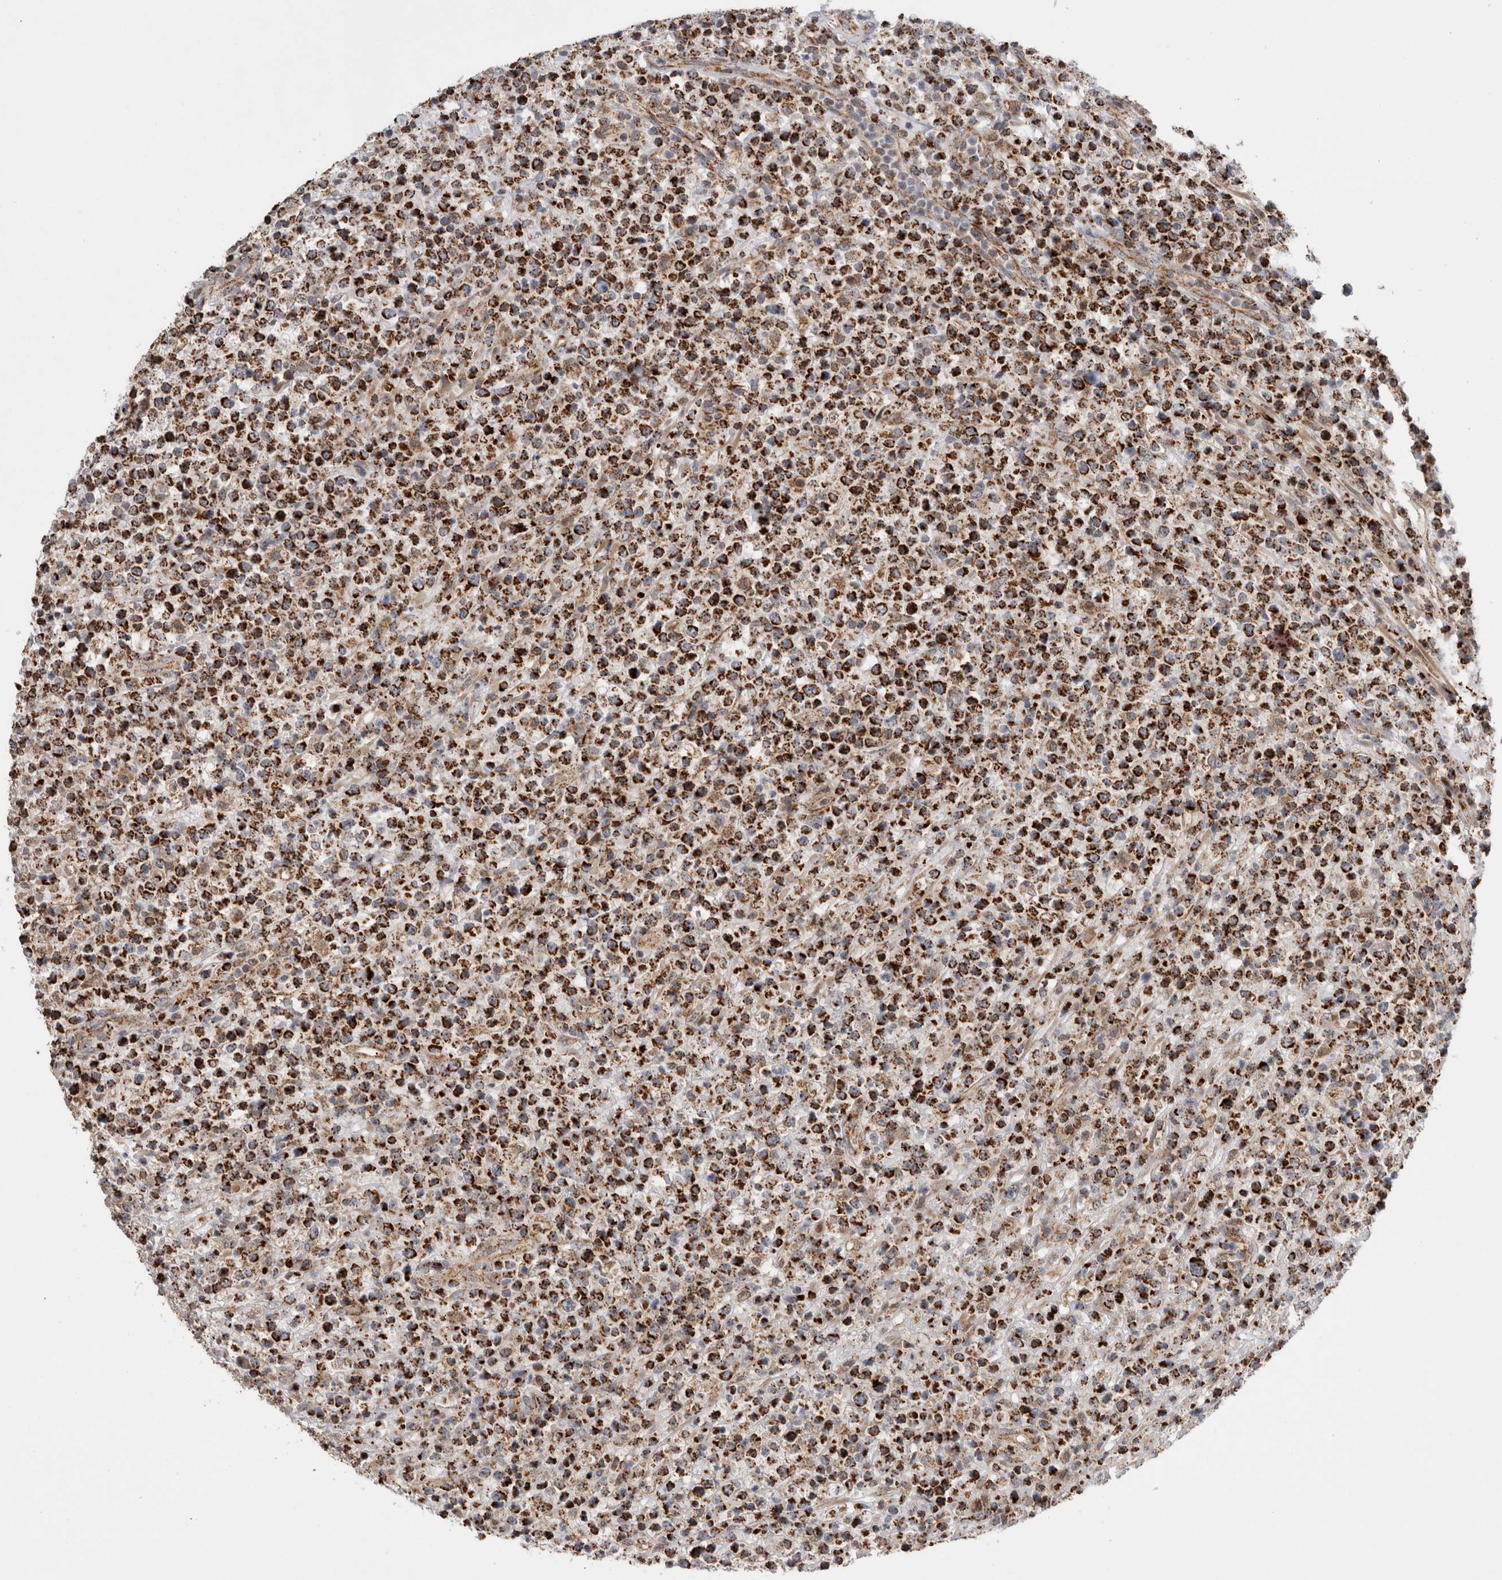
{"staining": {"intensity": "strong", "quantity": ">75%", "location": "cytoplasmic/membranous"}, "tissue": "lymphoma", "cell_type": "Tumor cells", "image_type": "cancer", "snomed": [{"axis": "morphology", "description": "Malignant lymphoma, non-Hodgkin's type, High grade"}, {"axis": "topography", "description": "Colon"}], "caption": "DAB (3,3'-diaminobenzidine) immunohistochemical staining of human high-grade malignant lymphoma, non-Hodgkin's type reveals strong cytoplasmic/membranous protein staining in about >75% of tumor cells. Ihc stains the protein in brown and the nuclei are stained blue.", "gene": "MRPL37", "patient": {"sex": "female", "age": 53}}